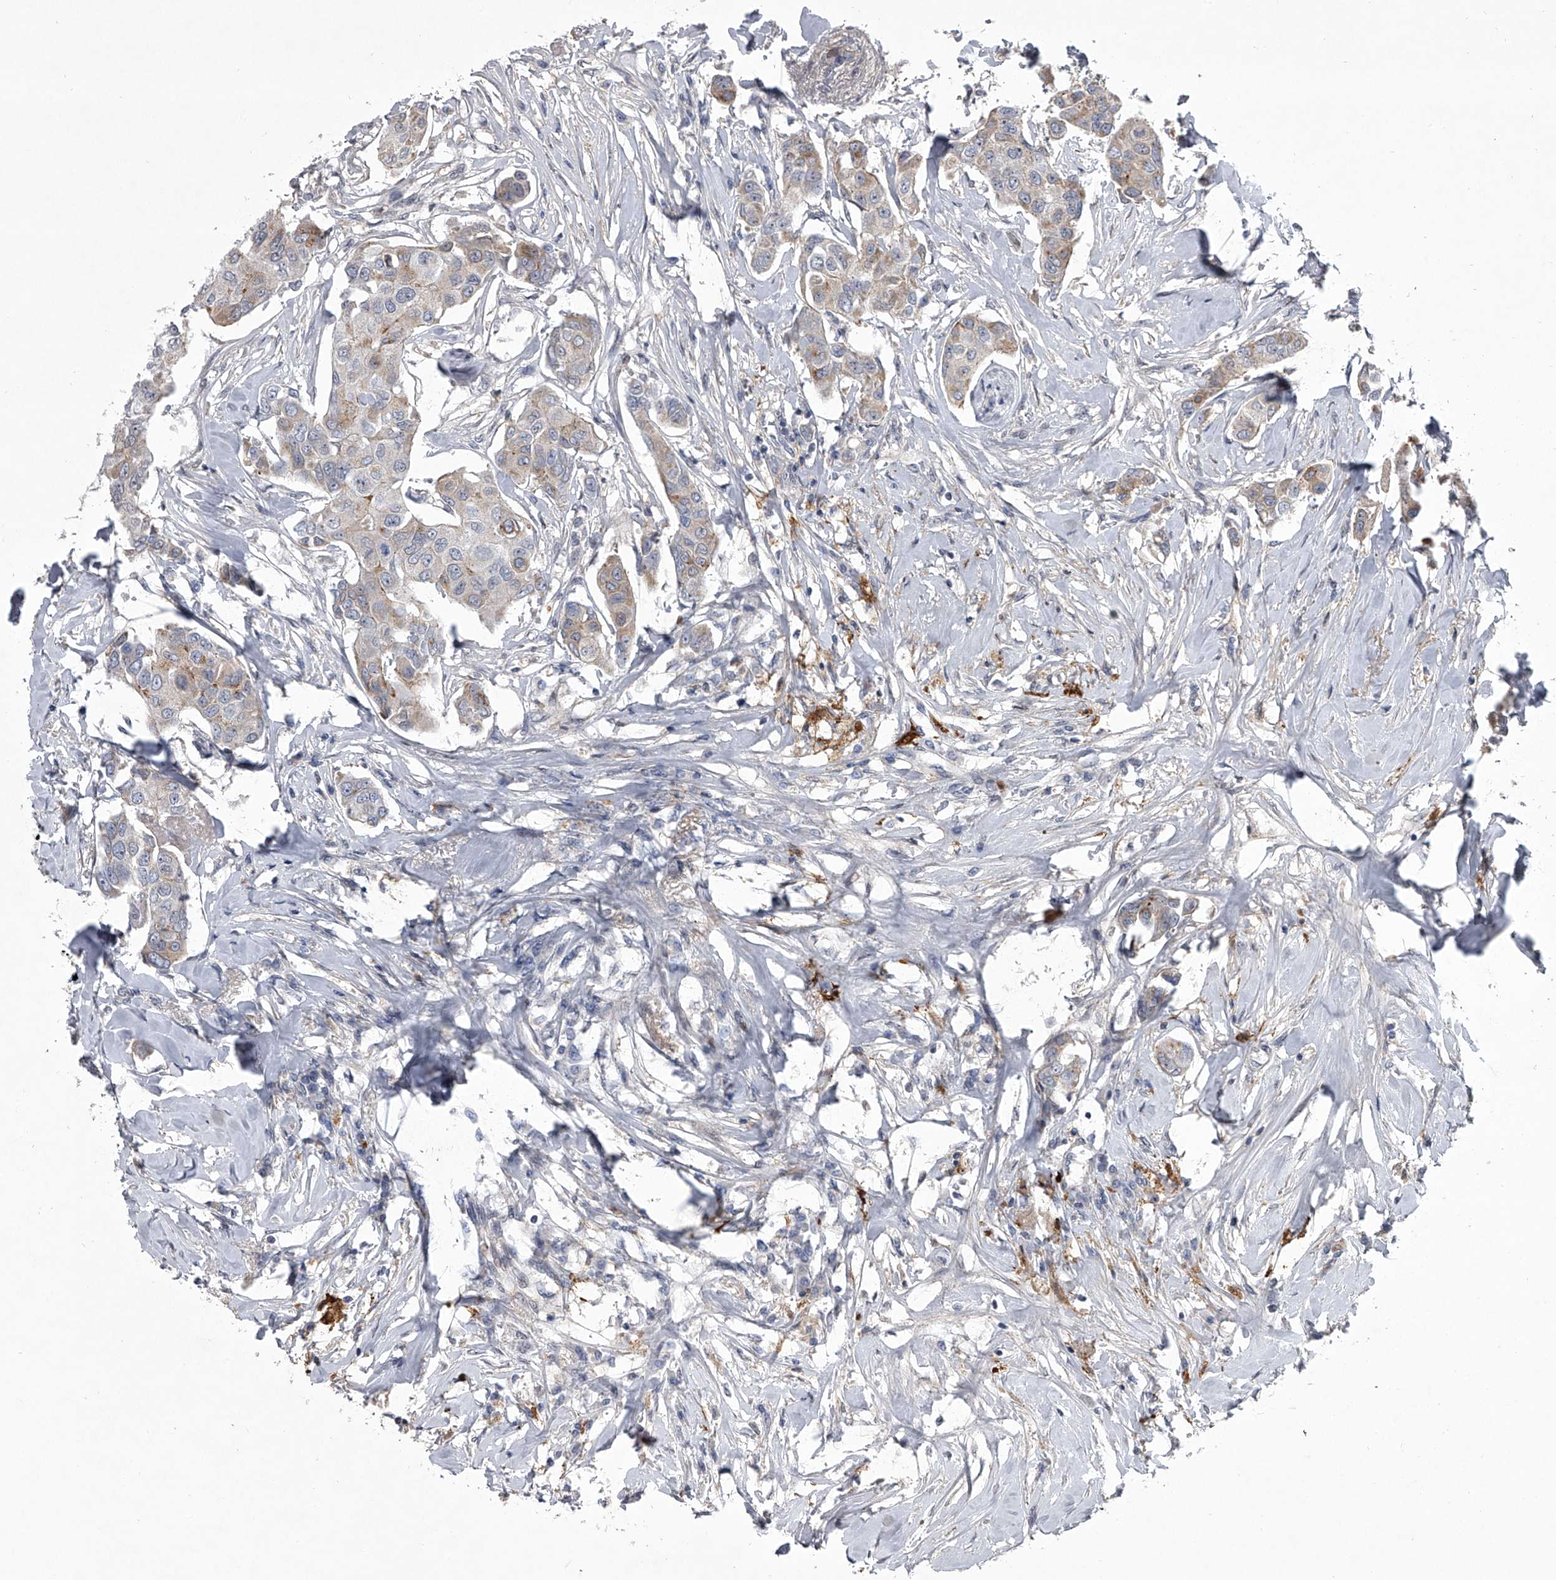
{"staining": {"intensity": "weak", "quantity": "<25%", "location": "cytoplasmic/membranous"}, "tissue": "breast cancer", "cell_type": "Tumor cells", "image_type": "cancer", "snomed": [{"axis": "morphology", "description": "Duct carcinoma"}, {"axis": "topography", "description": "Breast"}], "caption": "Breast cancer (invasive ductal carcinoma) stained for a protein using immunohistochemistry demonstrates no staining tumor cells.", "gene": "HEATR6", "patient": {"sex": "female", "age": 80}}